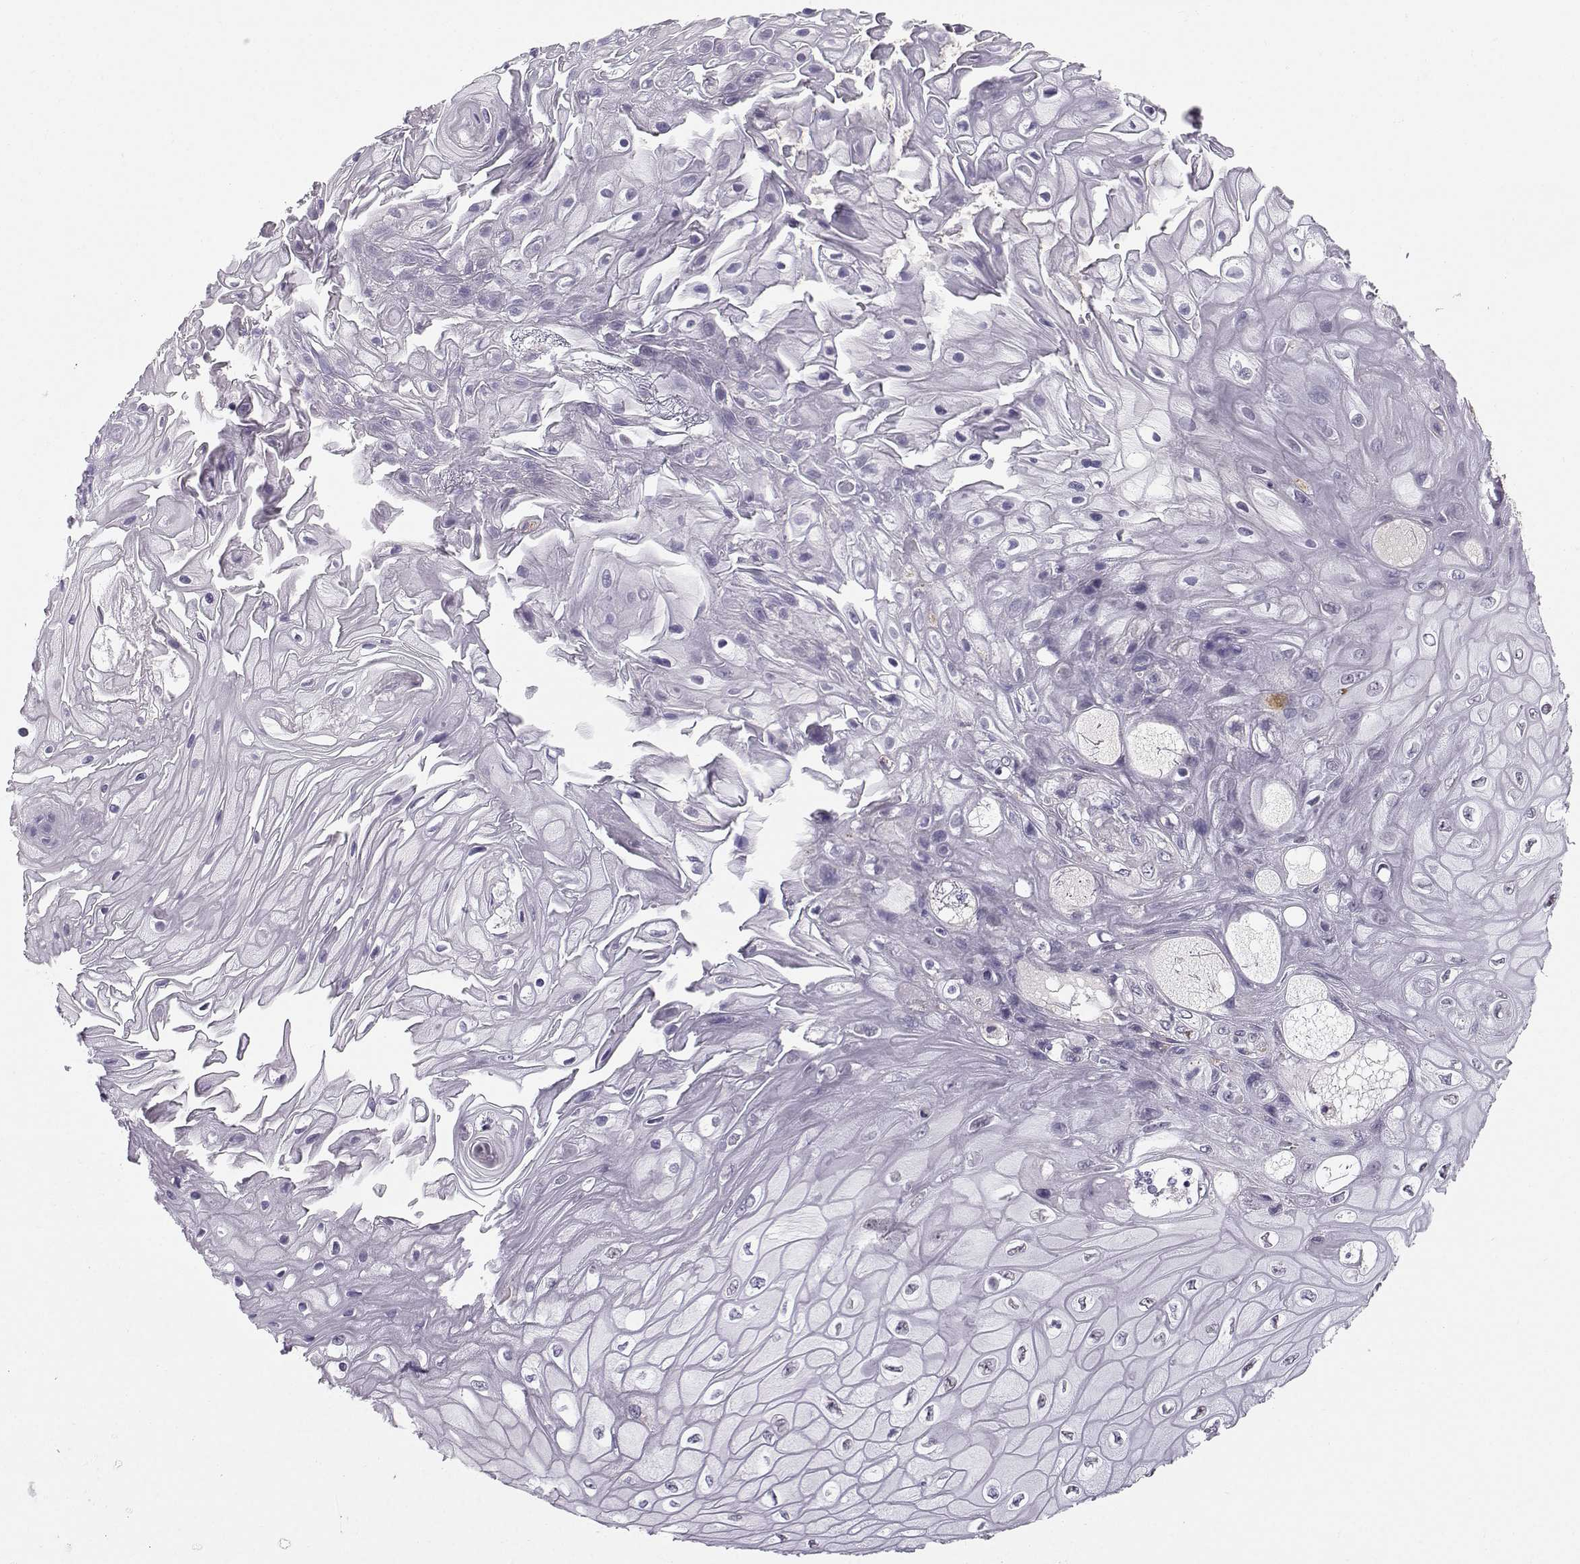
{"staining": {"intensity": "negative", "quantity": "none", "location": "none"}, "tissue": "skin cancer", "cell_type": "Tumor cells", "image_type": "cancer", "snomed": [{"axis": "morphology", "description": "Squamous cell carcinoma, NOS"}, {"axis": "topography", "description": "Skin"}], "caption": "Immunohistochemical staining of skin cancer (squamous cell carcinoma) exhibits no significant positivity in tumor cells.", "gene": "TSPYL5", "patient": {"sex": "male", "age": 62}}